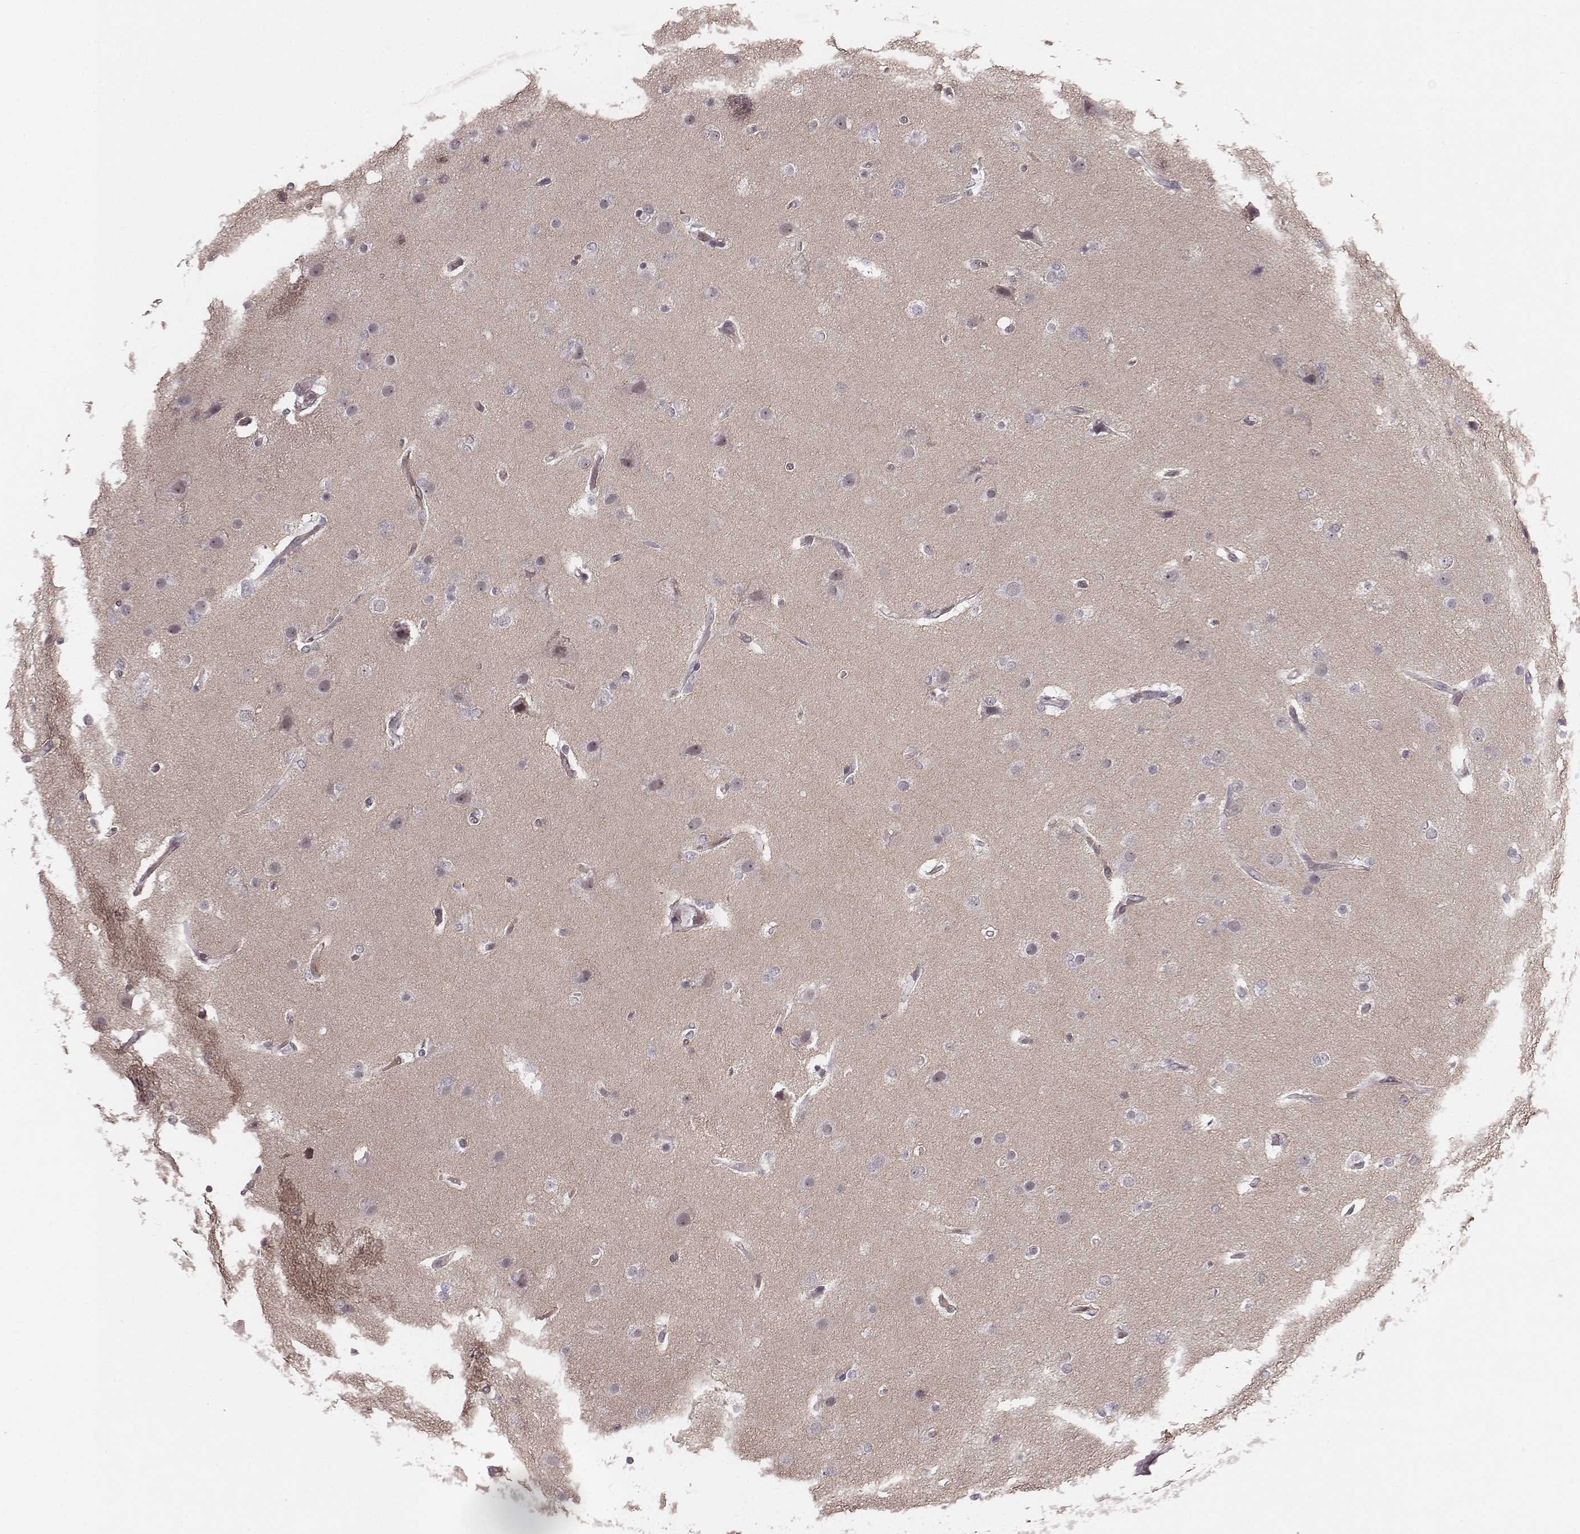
{"staining": {"intensity": "negative", "quantity": "none", "location": "none"}, "tissue": "glioma", "cell_type": "Tumor cells", "image_type": "cancer", "snomed": [{"axis": "morphology", "description": "Glioma, malignant, High grade"}, {"axis": "topography", "description": "Brain"}], "caption": "There is no significant expression in tumor cells of glioma.", "gene": "RPGRIP1", "patient": {"sex": "female", "age": 61}}